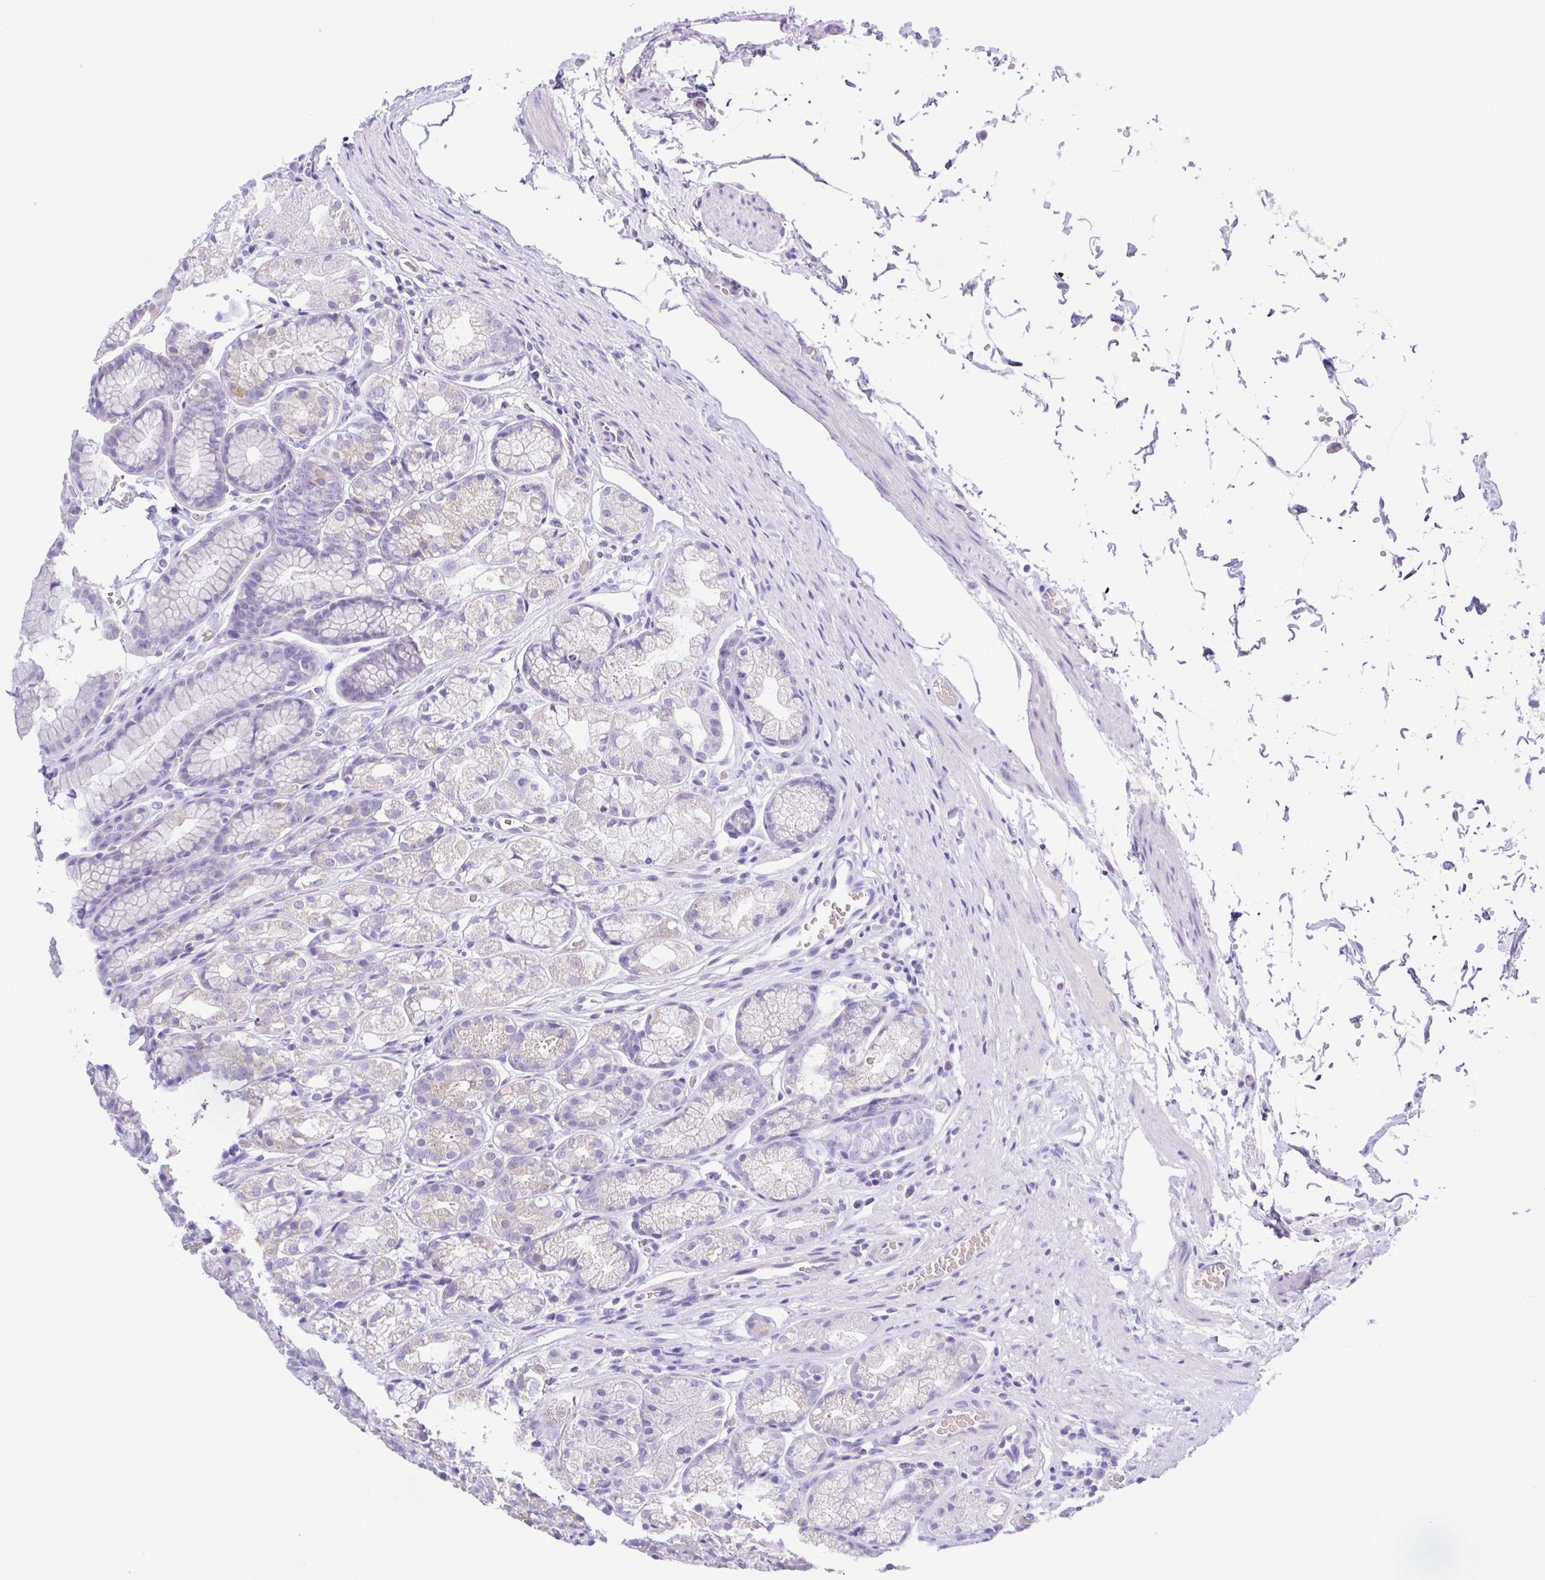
{"staining": {"intensity": "weak", "quantity": "<25%", "location": "cytoplasmic/membranous"}, "tissue": "stomach", "cell_type": "Glandular cells", "image_type": "normal", "snomed": [{"axis": "morphology", "description": "Normal tissue, NOS"}, {"axis": "topography", "description": "Stomach"}], "caption": "High power microscopy histopathology image of an immunohistochemistry histopathology image of normal stomach, revealing no significant positivity in glandular cells.", "gene": "CD72", "patient": {"sex": "male", "age": 70}}